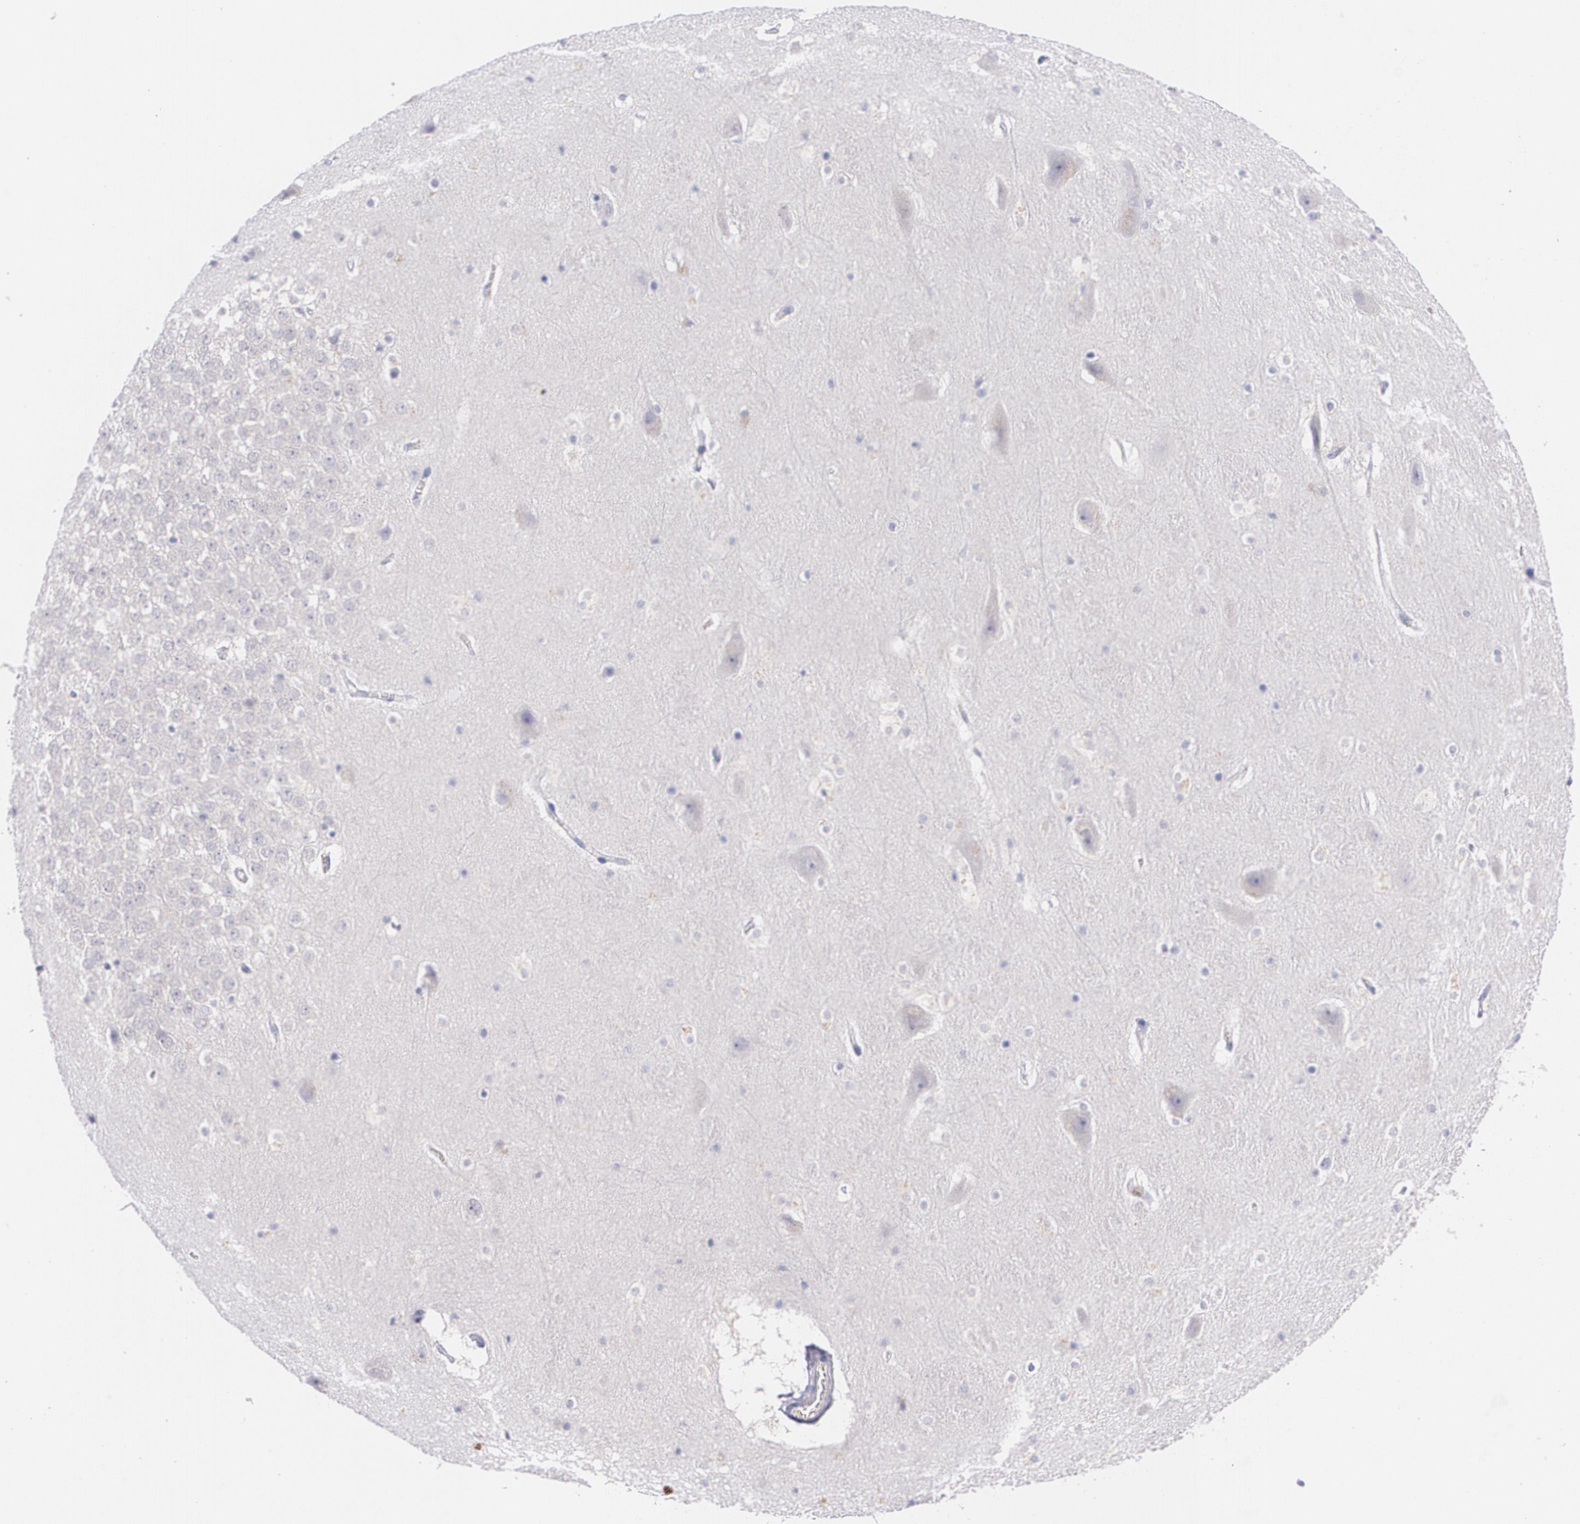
{"staining": {"intensity": "negative", "quantity": "none", "location": "none"}, "tissue": "hippocampus", "cell_type": "Glial cells", "image_type": "normal", "snomed": [{"axis": "morphology", "description": "Normal tissue, NOS"}, {"axis": "topography", "description": "Hippocampus"}], "caption": "DAB immunohistochemical staining of benign human hippocampus displays no significant expression in glial cells.", "gene": "HMMR", "patient": {"sex": "male", "age": 45}}